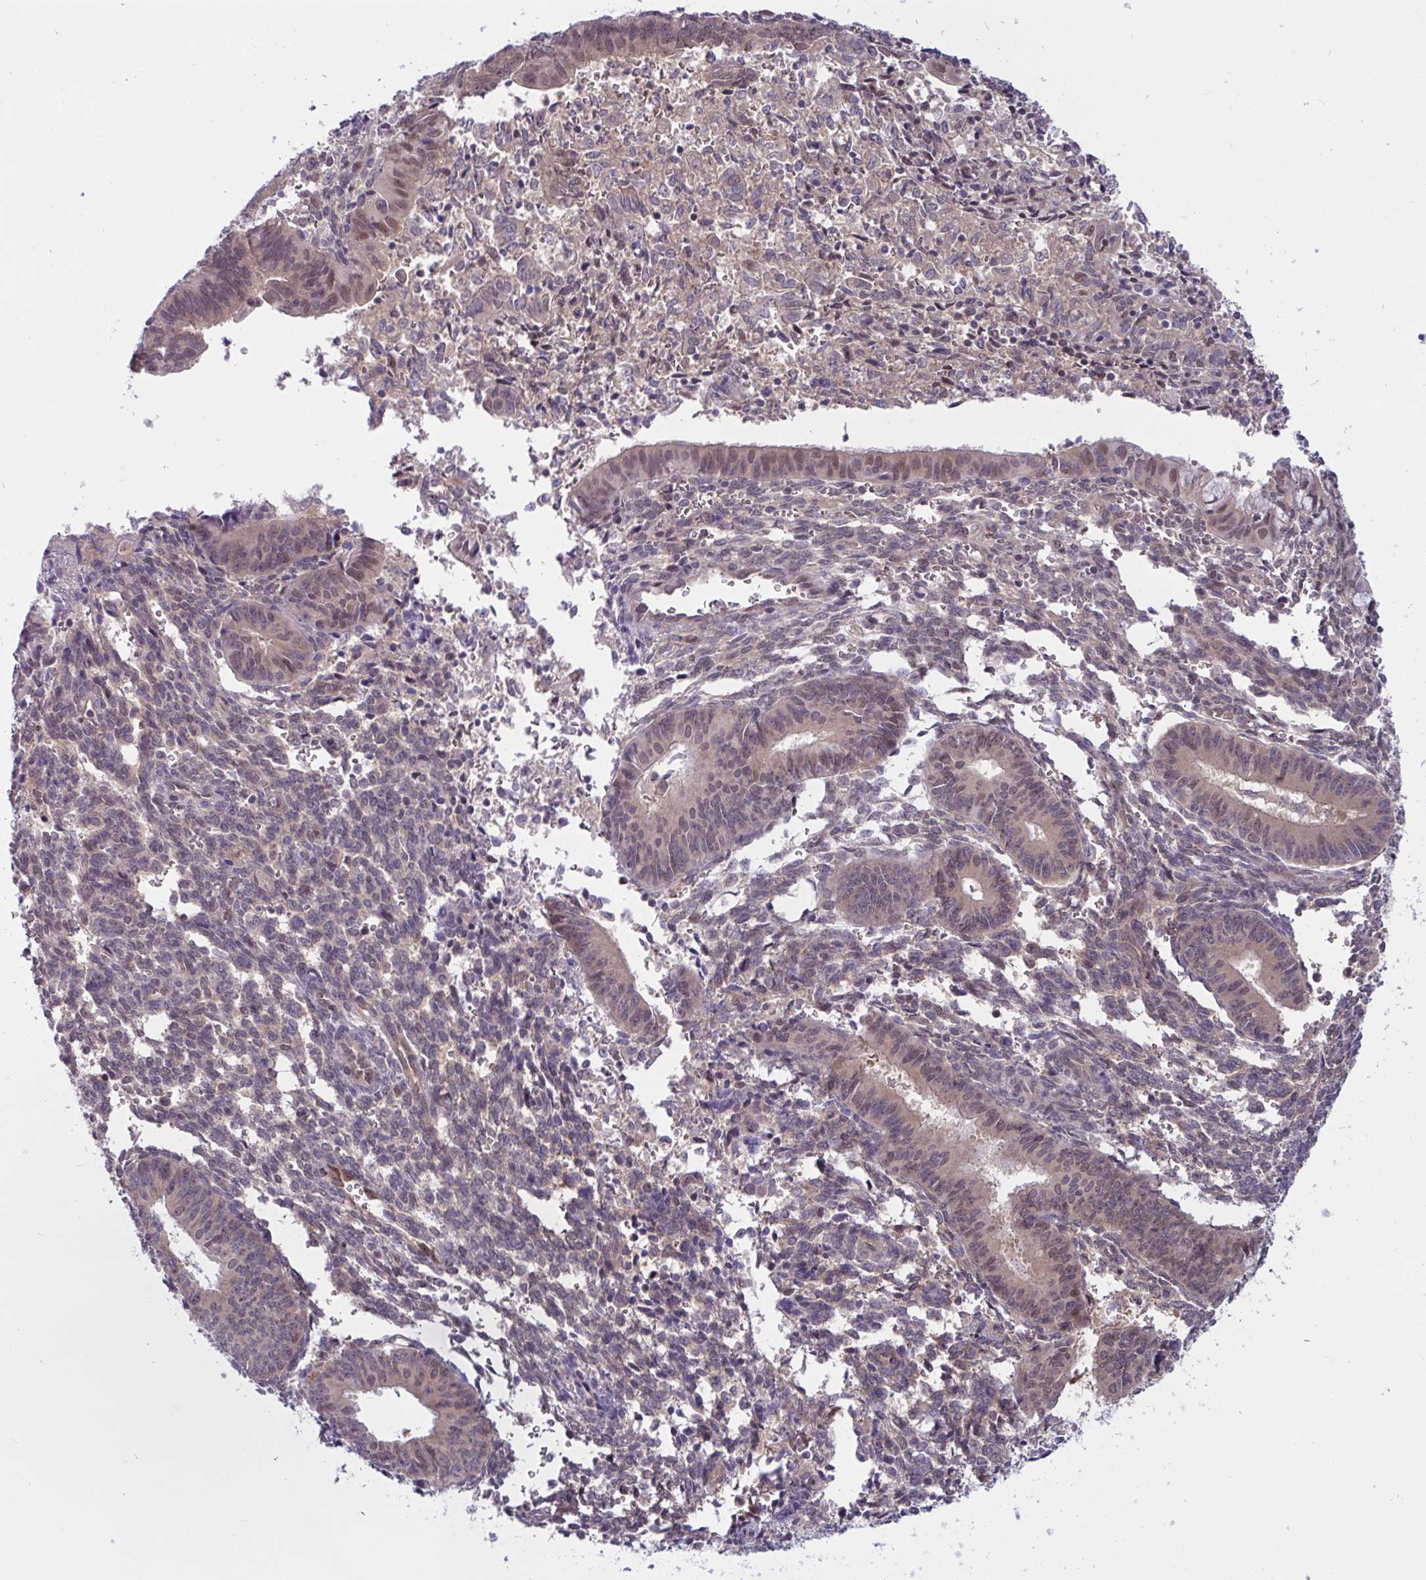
{"staining": {"intensity": "weak", "quantity": "<25%", "location": "nuclear"}, "tissue": "endometrial cancer", "cell_type": "Tumor cells", "image_type": "cancer", "snomed": [{"axis": "morphology", "description": "Adenocarcinoma, NOS"}, {"axis": "topography", "description": "Endometrium"}], "caption": "Immunohistochemistry (IHC) photomicrograph of neoplastic tissue: human adenocarcinoma (endometrial) stained with DAB (3,3'-diaminobenzidine) displays no significant protein expression in tumor cells.", "gene": "TSN", "patient": {"sex": "female", "age": 50}}